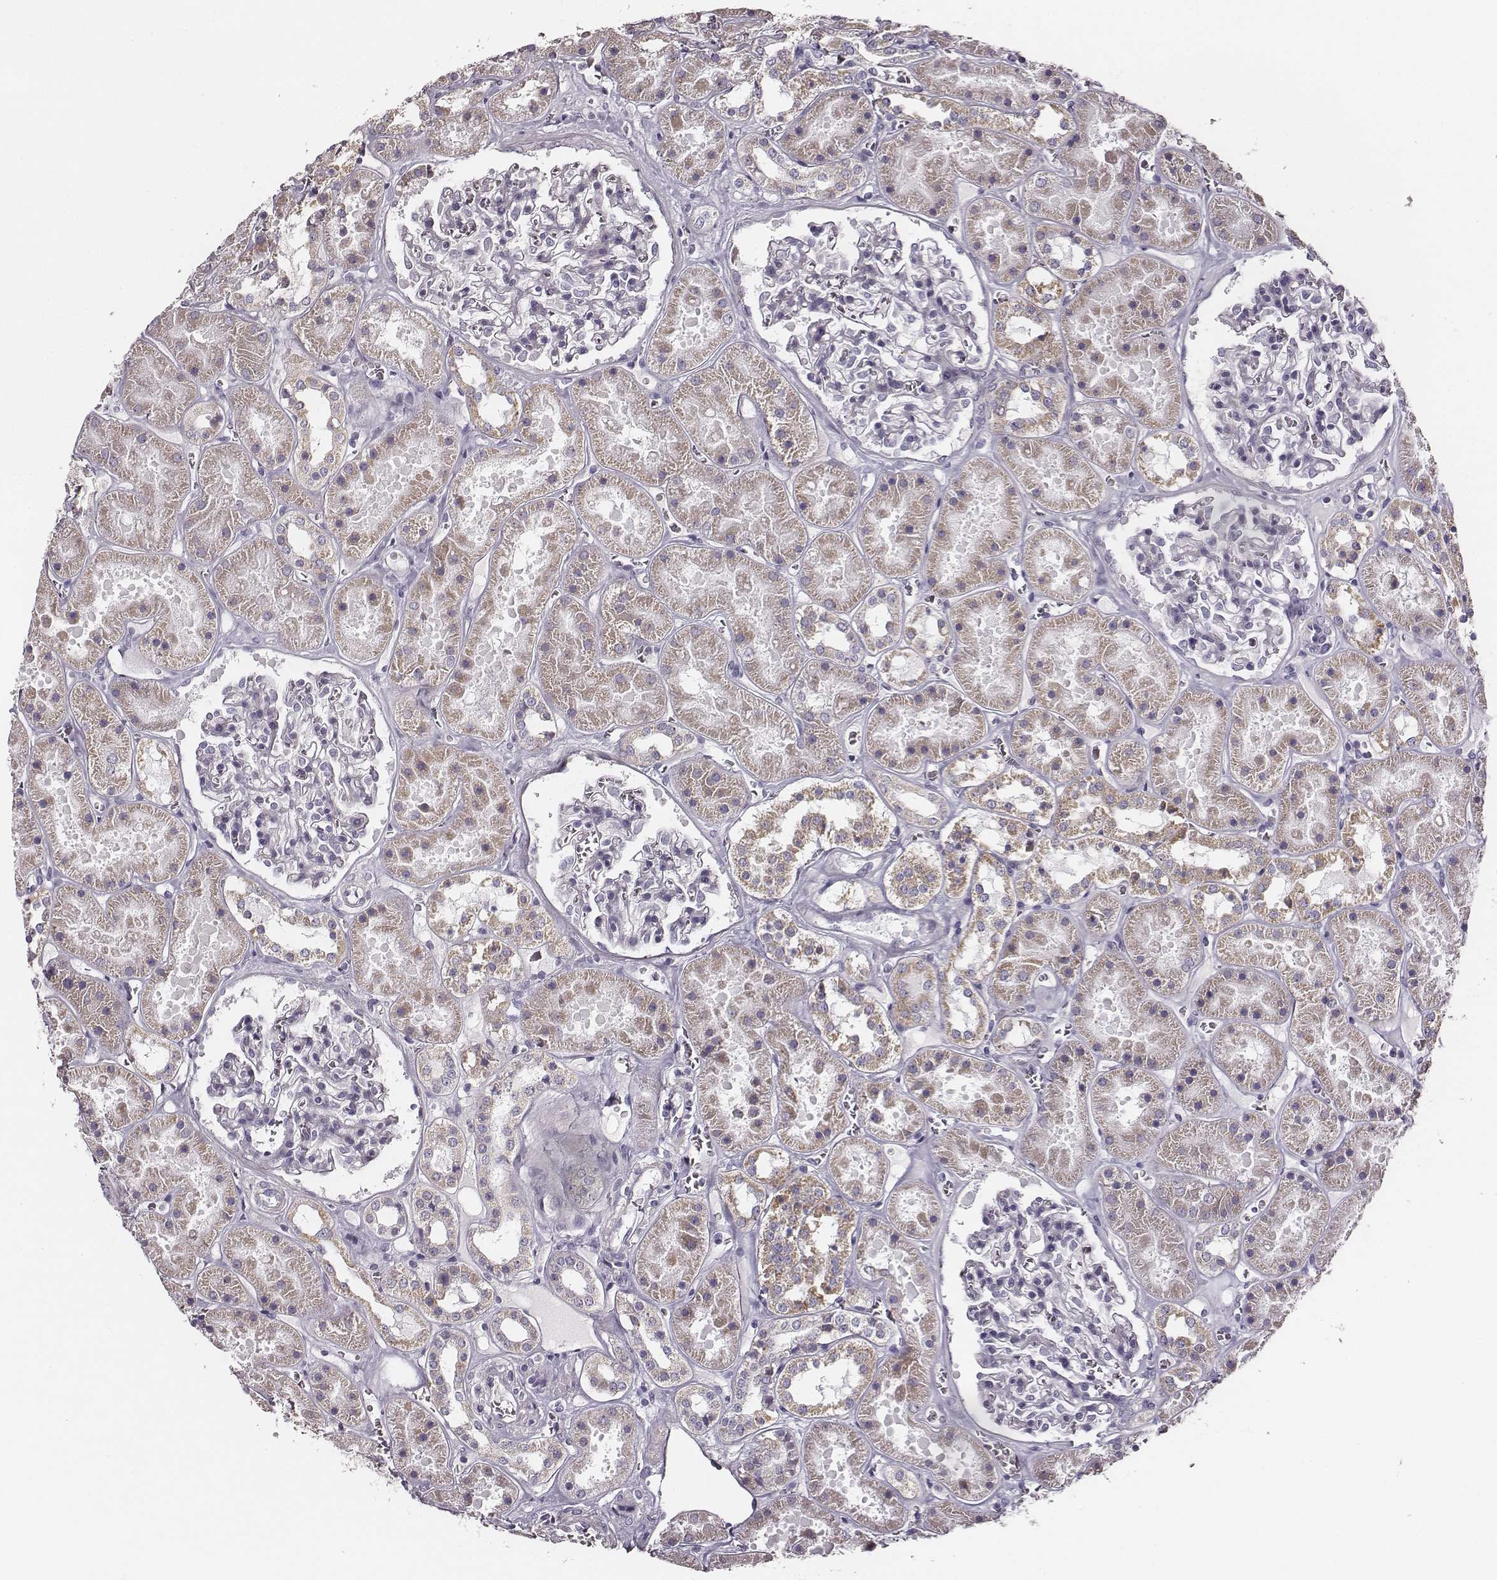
{"staining": {"intensity": "negative", "quantity": "none", "location": "none"}, "tissue": "kidney", "cell_type": "Cells in glomeruli", "image_type": "normal", "snomed": [{"axis": "morphology", "description": "Normal tissue, NOS"}, {"axis": "topography", "description": "Kidney"}], "caption": "High magnification brightfield microscopy of unremarkable kidney stained with DAB (brown) and counterstained with hematoxylin (blue): cells in glomeruli show no significant staining. (Immunohistochemistry (ihc), brightfield microscopy, high magnification).", "gene": "UBL4B", "patient": {"sex": "female", "age": 41}}